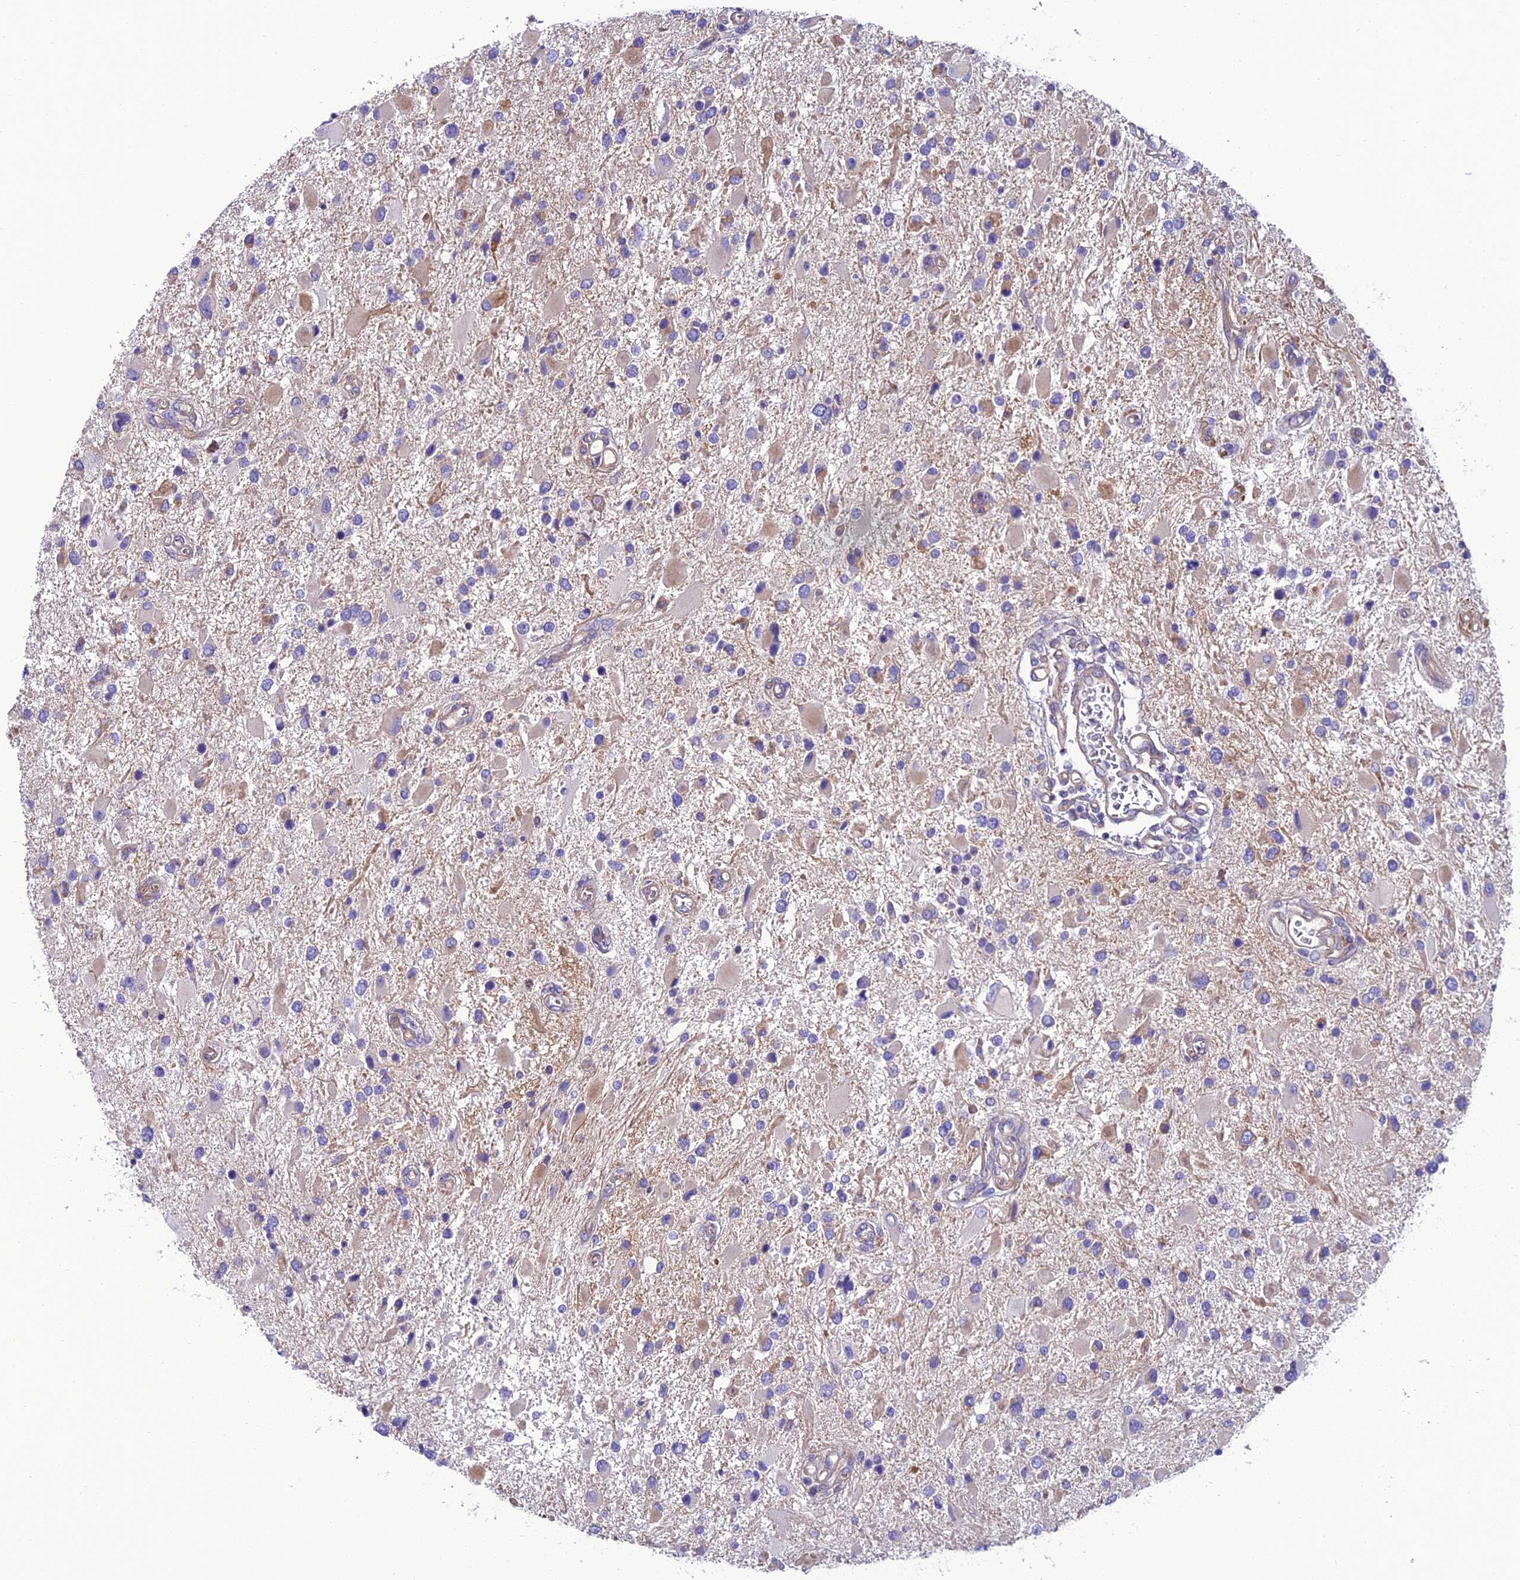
{"staining": {"intensity": "weak", "quantity": "<25%", "location": "cytoplasmic/membranous"}, "tissue": "glioma", "cell_type": "Tumor cells", "image_type": "cancer", "snomed": [{"axis": "morphology", "description": "Glioma, malignant, High grade"}, {"axis": "topography", "description": "Brain"}], "caption": "IHC of human glioma exhibits no staining in tumor cells.", "gene": "PPFIA3", "patient": {"sex": "male", "age": 53}}